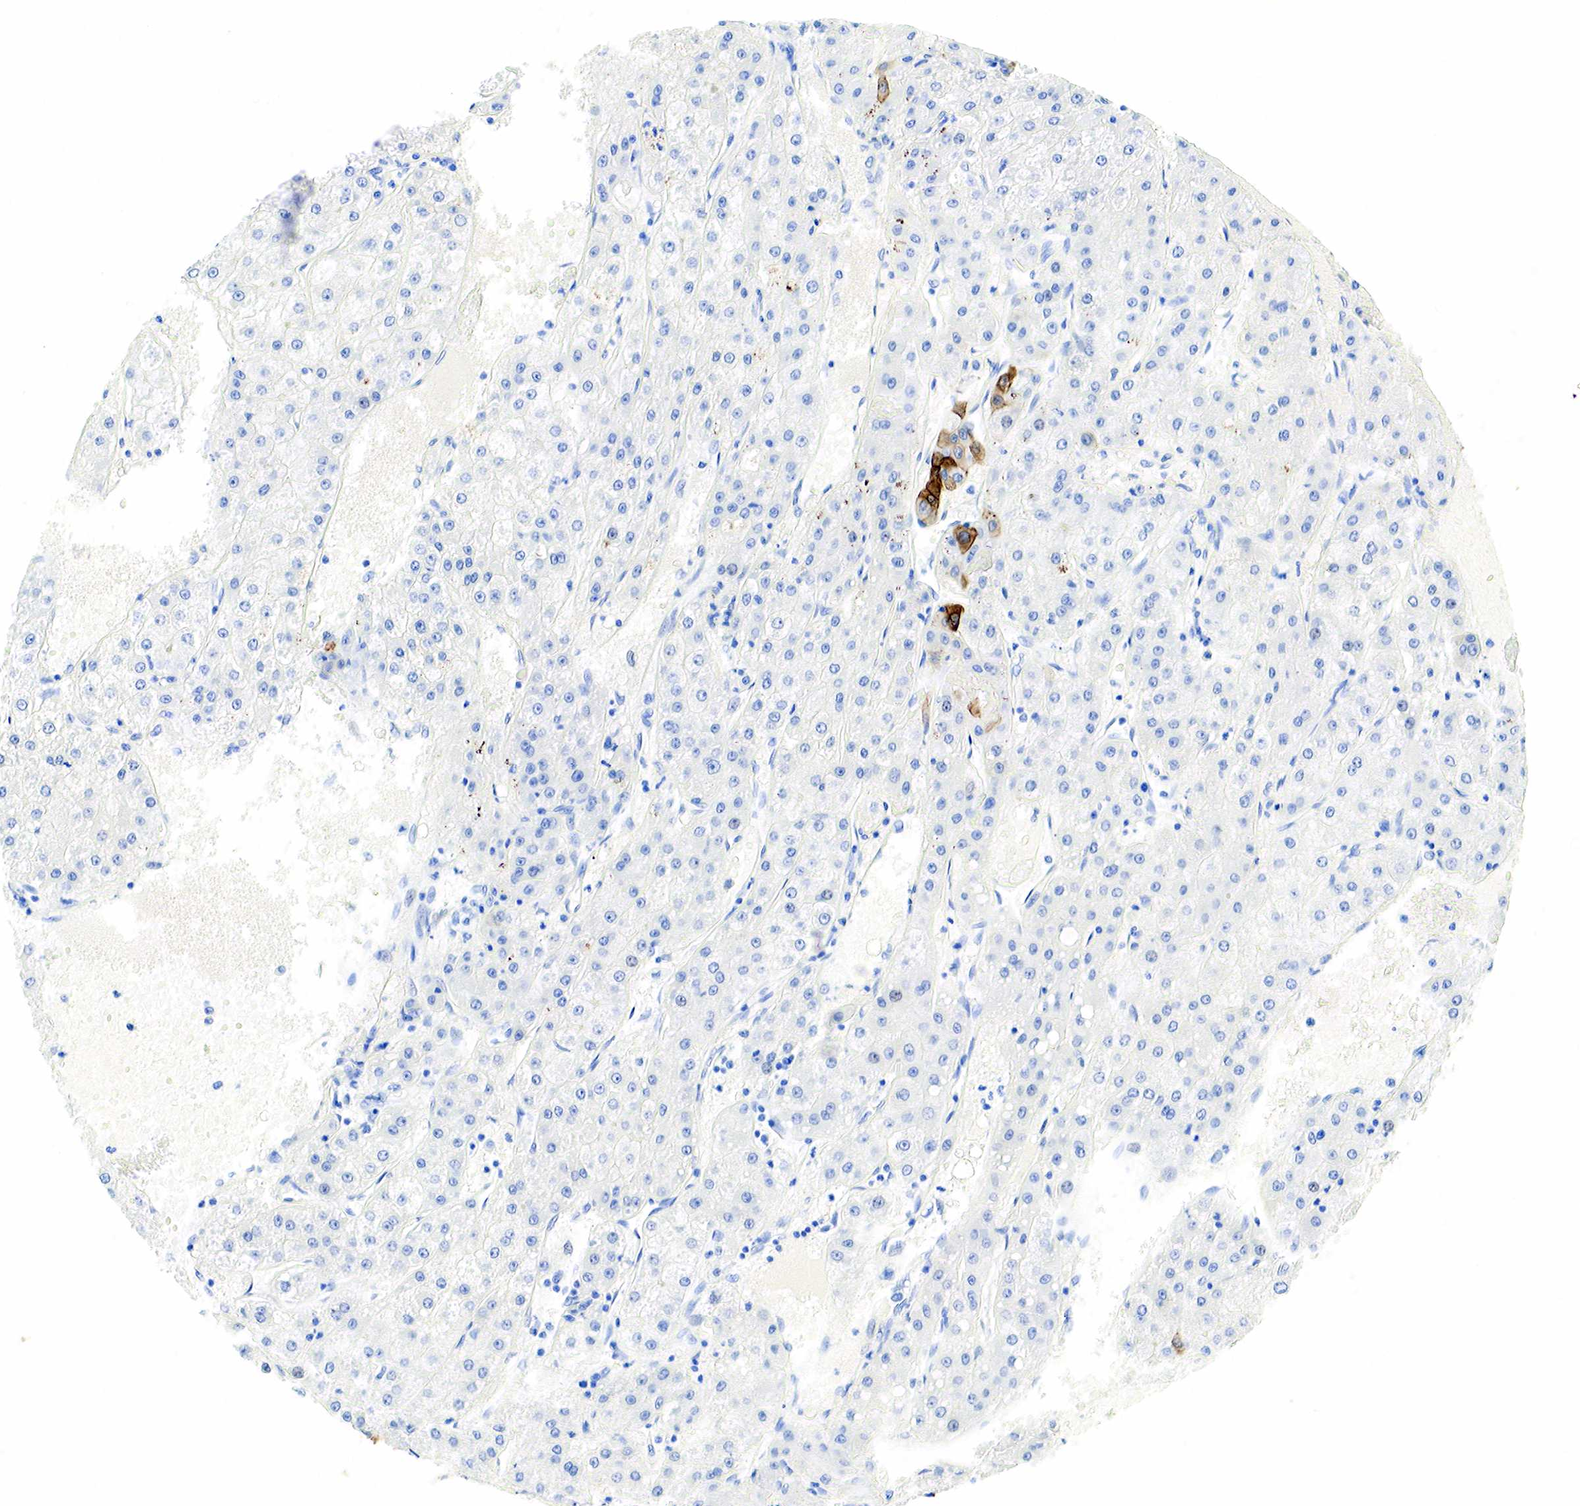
{"staining": {"intensity": "moderate", "quantity": "<25%", "location": "cytoplasmic/membranous"}, "tissue": "liver cancer", "cell_type": "Tumor cells", "image_type": "cancer", "snomed": [{"axis": "morphology", "description": "Carcinoma, Hepatocellular, NOS"}, {"axis": "topography", "description": "Liver"}], "caption": "The micrograph demonstrates immunohistochemical staining of liver hepatocellular carcinoma. There is moderate cytoplasmic/membranous staining is seen in approximately <25% of tumor cells. The protein of interest is stained brown, and the nuclei are stained in blue (DAB IHC with brightfield microscopy, high magnification).", "gene": "KRT7", "patient": {"sex": "female", "age": 52}}